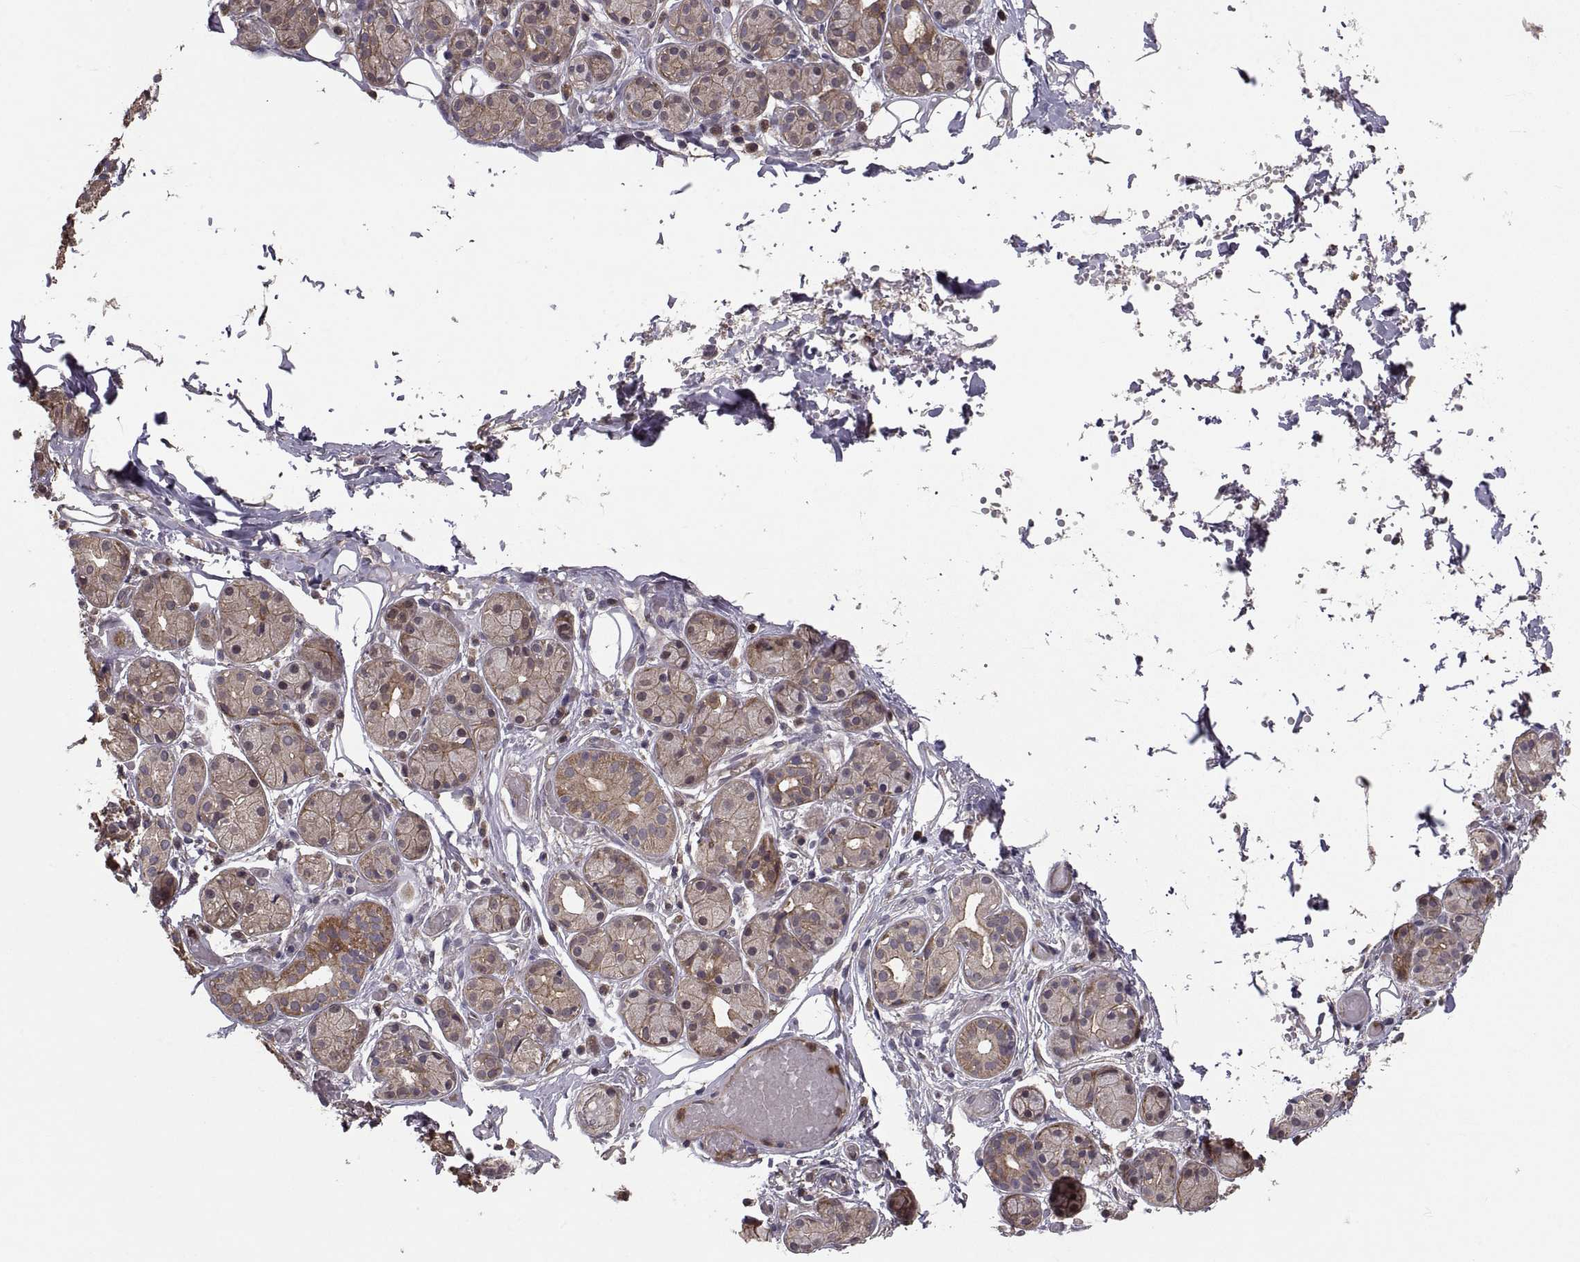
{"staining": {"intensity": "moderate", "quantity": "25%-75%", "location": "cytoplasmic/membranous"}, "tissue": "salivary gland", "cell_type": "Glandular cells", "image_type": "normal", "snomed": [{"axis": "morphology", "description": "Normal tissue, NOS"}, {"axis": "topography", "description": "Salivary gland"}, {"axis": "topography", "description": "Peripheral nerve tissue"}], "caption": "Immunohistochemical staining of unremarkable salivary gland exhibits medium levels of moderate cytoplasmic/membranous staining in about 25%-75% of glandular cells.", "gene": "PMM2", "patient": {"sex": "male", "age": 71}}